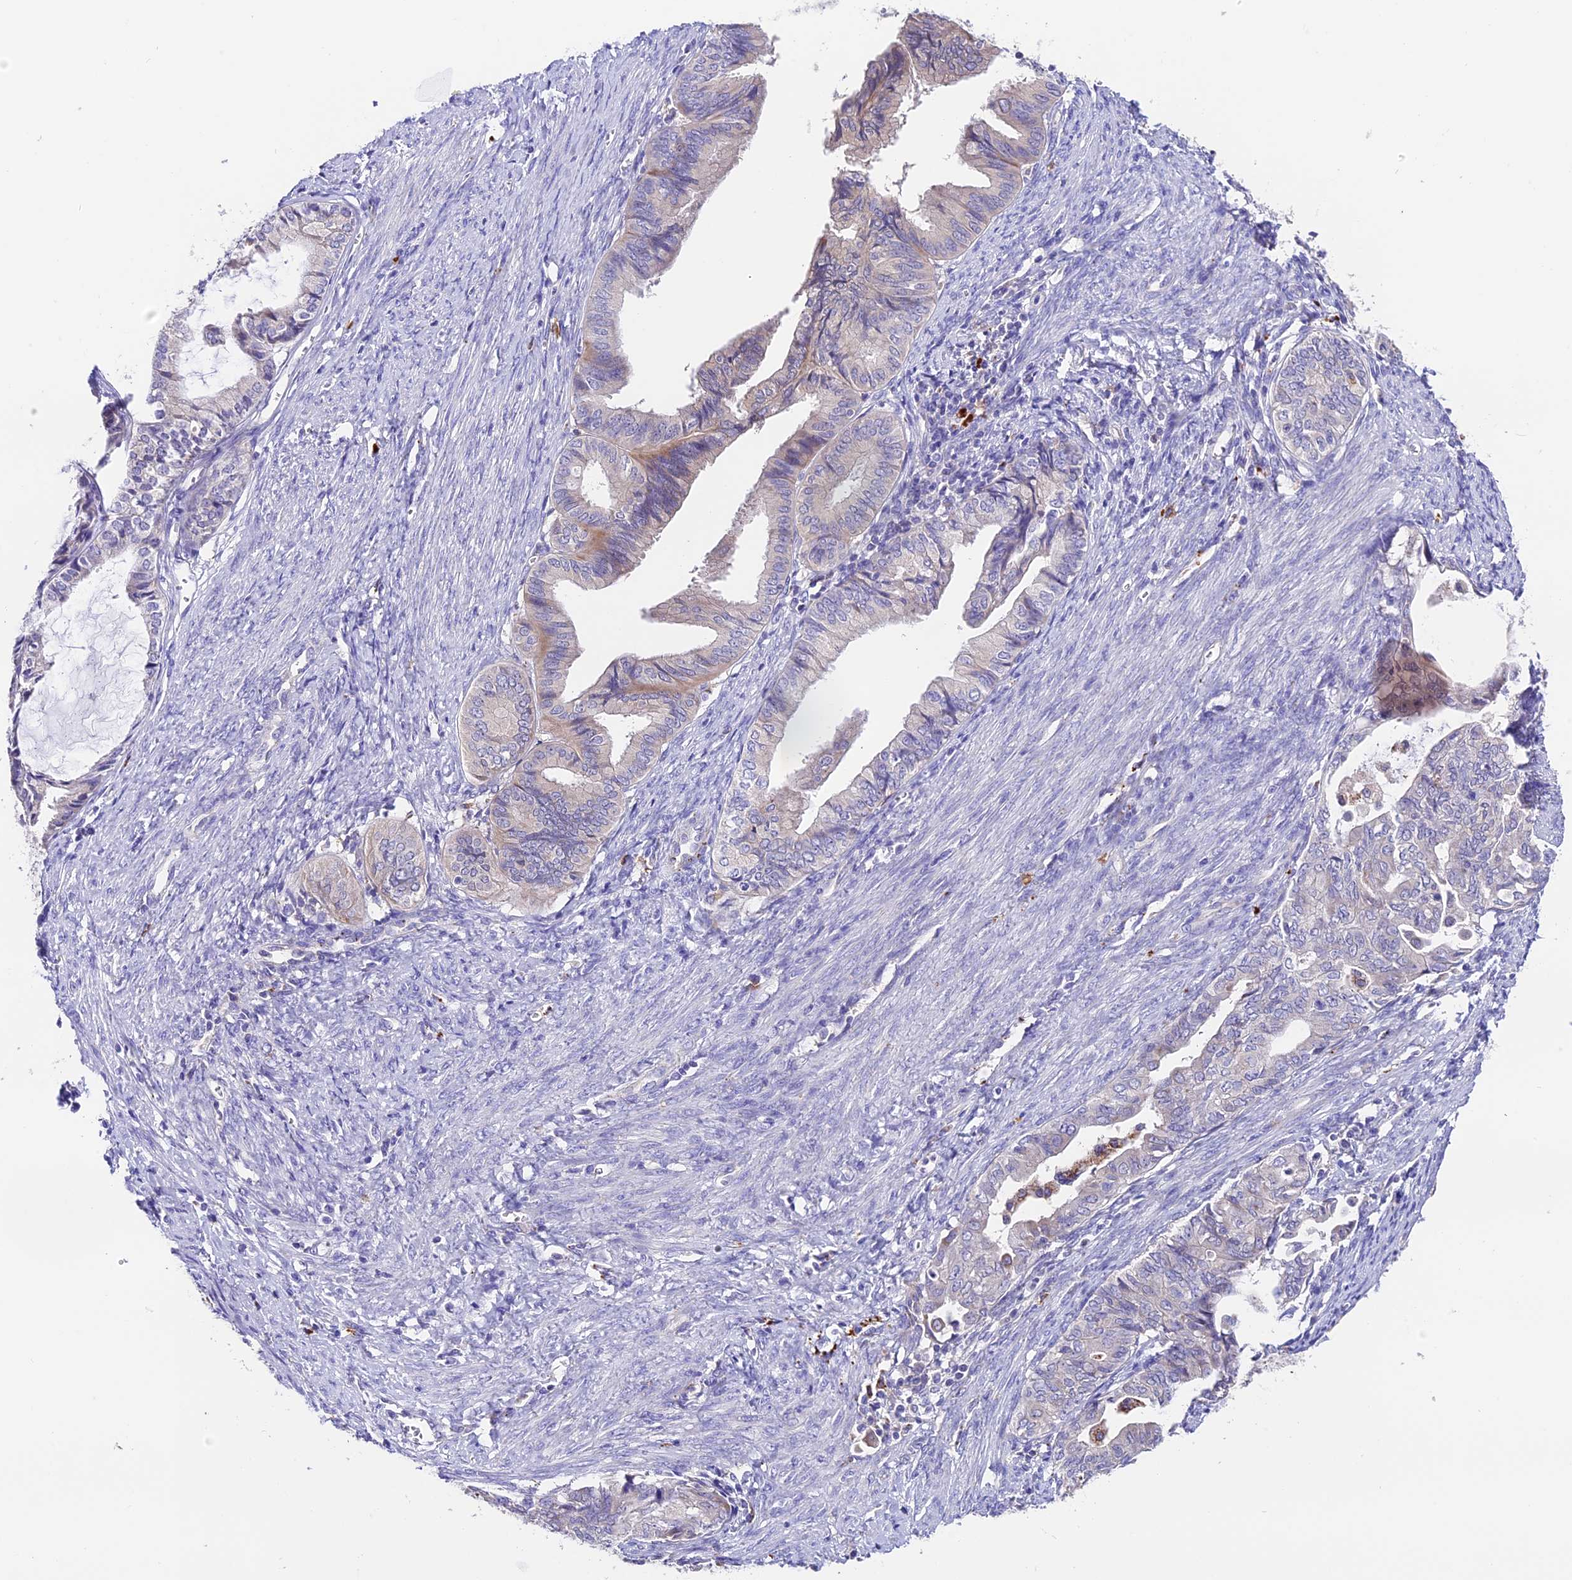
{"staining": {"intensity": "negative", "quantity": "none", "location": "none"}, "tissue": "endometrial cancer", "cell_type": "Tumor cells", "image_type": "cancer", "snomed": [{"axis": "morphology", "description": "Adenocarcinoma, NOS"}, {"axis": "topography", "description": "Endometrium"}], "caption": "This image is of endometrial cancer stained with immunohistochemistry (IHC) to label a protein in brown with the nuclei are counter-stained blue. There is no staining in tumor cells.", "gene": "LYPD6", "patient": {"sex": "female", "age": 86}}